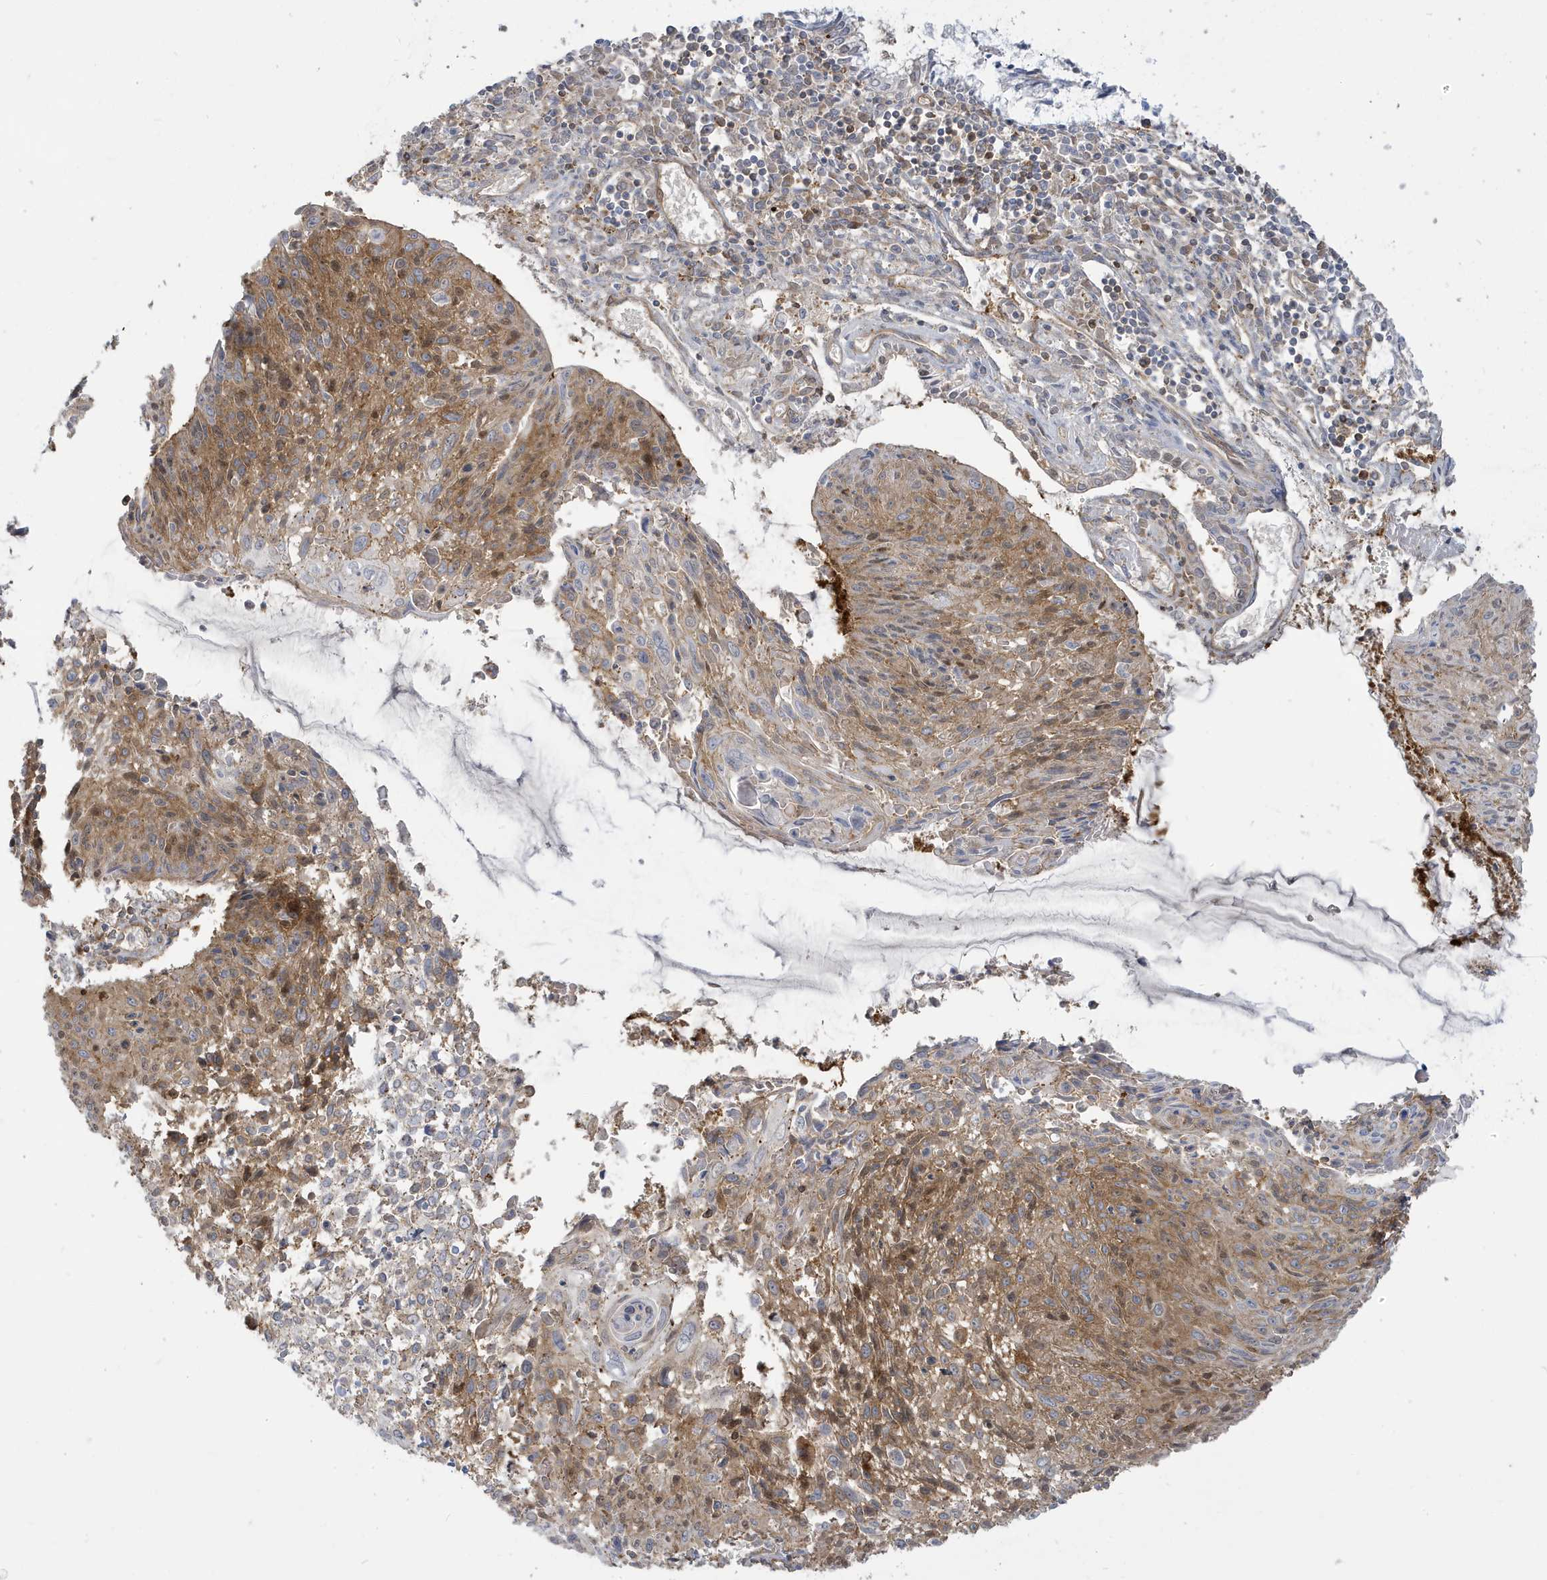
{"staining": {"intensity": "moderate", "quantity": "25%-75%", "location": "cytoplasmic/membranous"}, "tissue": "cervical cancer", "cell_type": "Tumor cells", "image_type": "cancer", "snomed": [{"axis": "morphology", "description": "Squamous cell carcinoma, NOS"}, {"axis": "topography", "description": "Cervix"}], "caption": "Immunohistochemical staining of cervical cancer (squamous cell carcinoma) displays moderate cytoplasmic/membranous protein expression in about 25%-75% of tumor cells.", "gene": "STAM", "patient": {"sex": "female", "age": 51}}